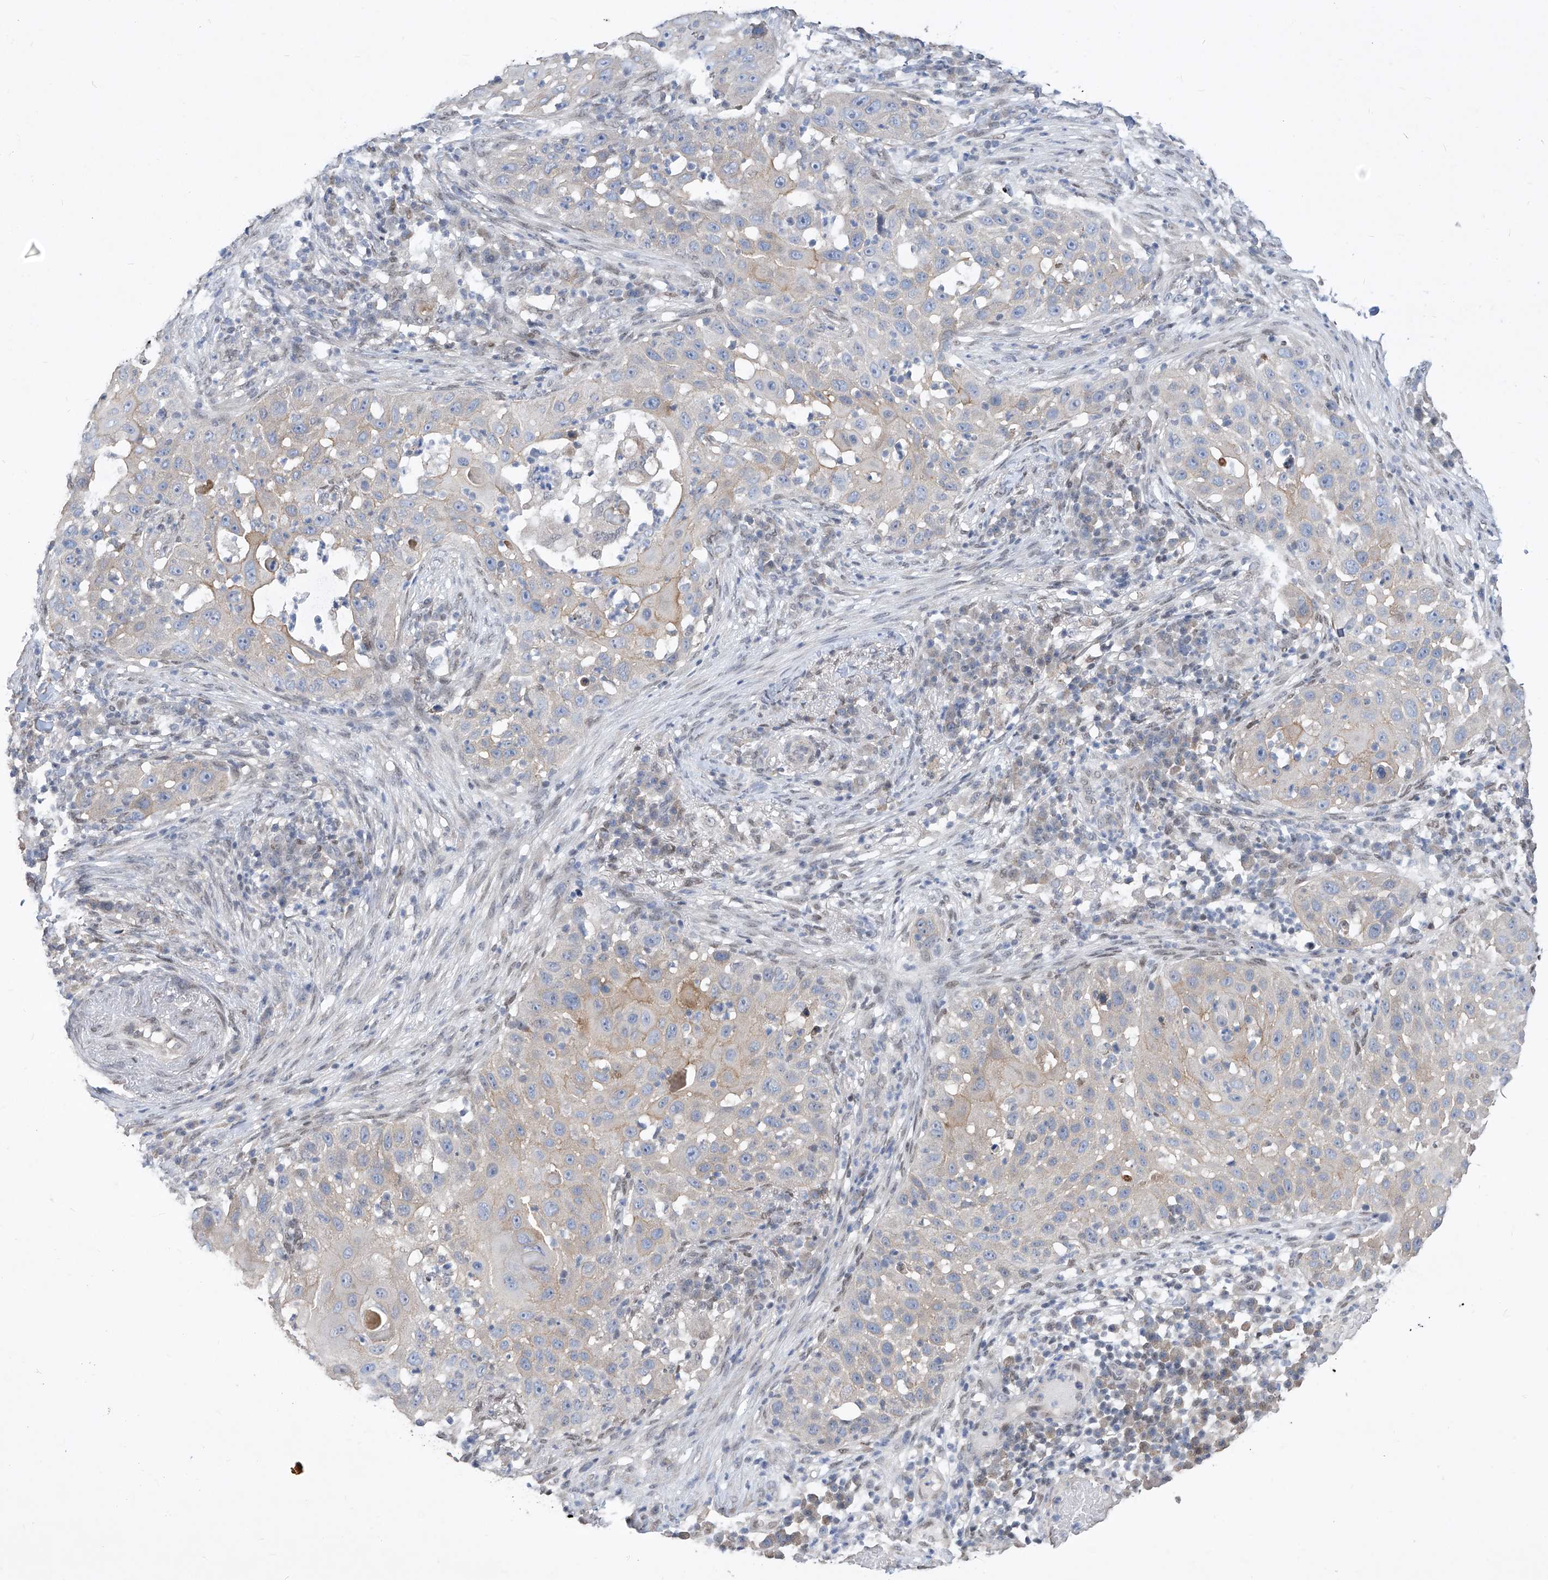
{"staining": {"intensity": "weak", "quantity": "<25%", "location": "cytoplasmic/membranous"}, "tissue": "skin cancer", "cell_type": "Tumor cells", "image_type": "cancer", "snomed": [{"axis": "morphology", "description": "Squamous cell carcinoma, NOS"}, {"axis": "topography", "description": "Skin"}], "caption": "Immunohistochemistry (IHC) image of neoplastic tissue: skin cancer stained with DAB (3,3'-diaminobenzidine) shows no significant protein staining in tumor cells.", "gene": "CETN2", "patient": {"sex": "female", "age": 44}}